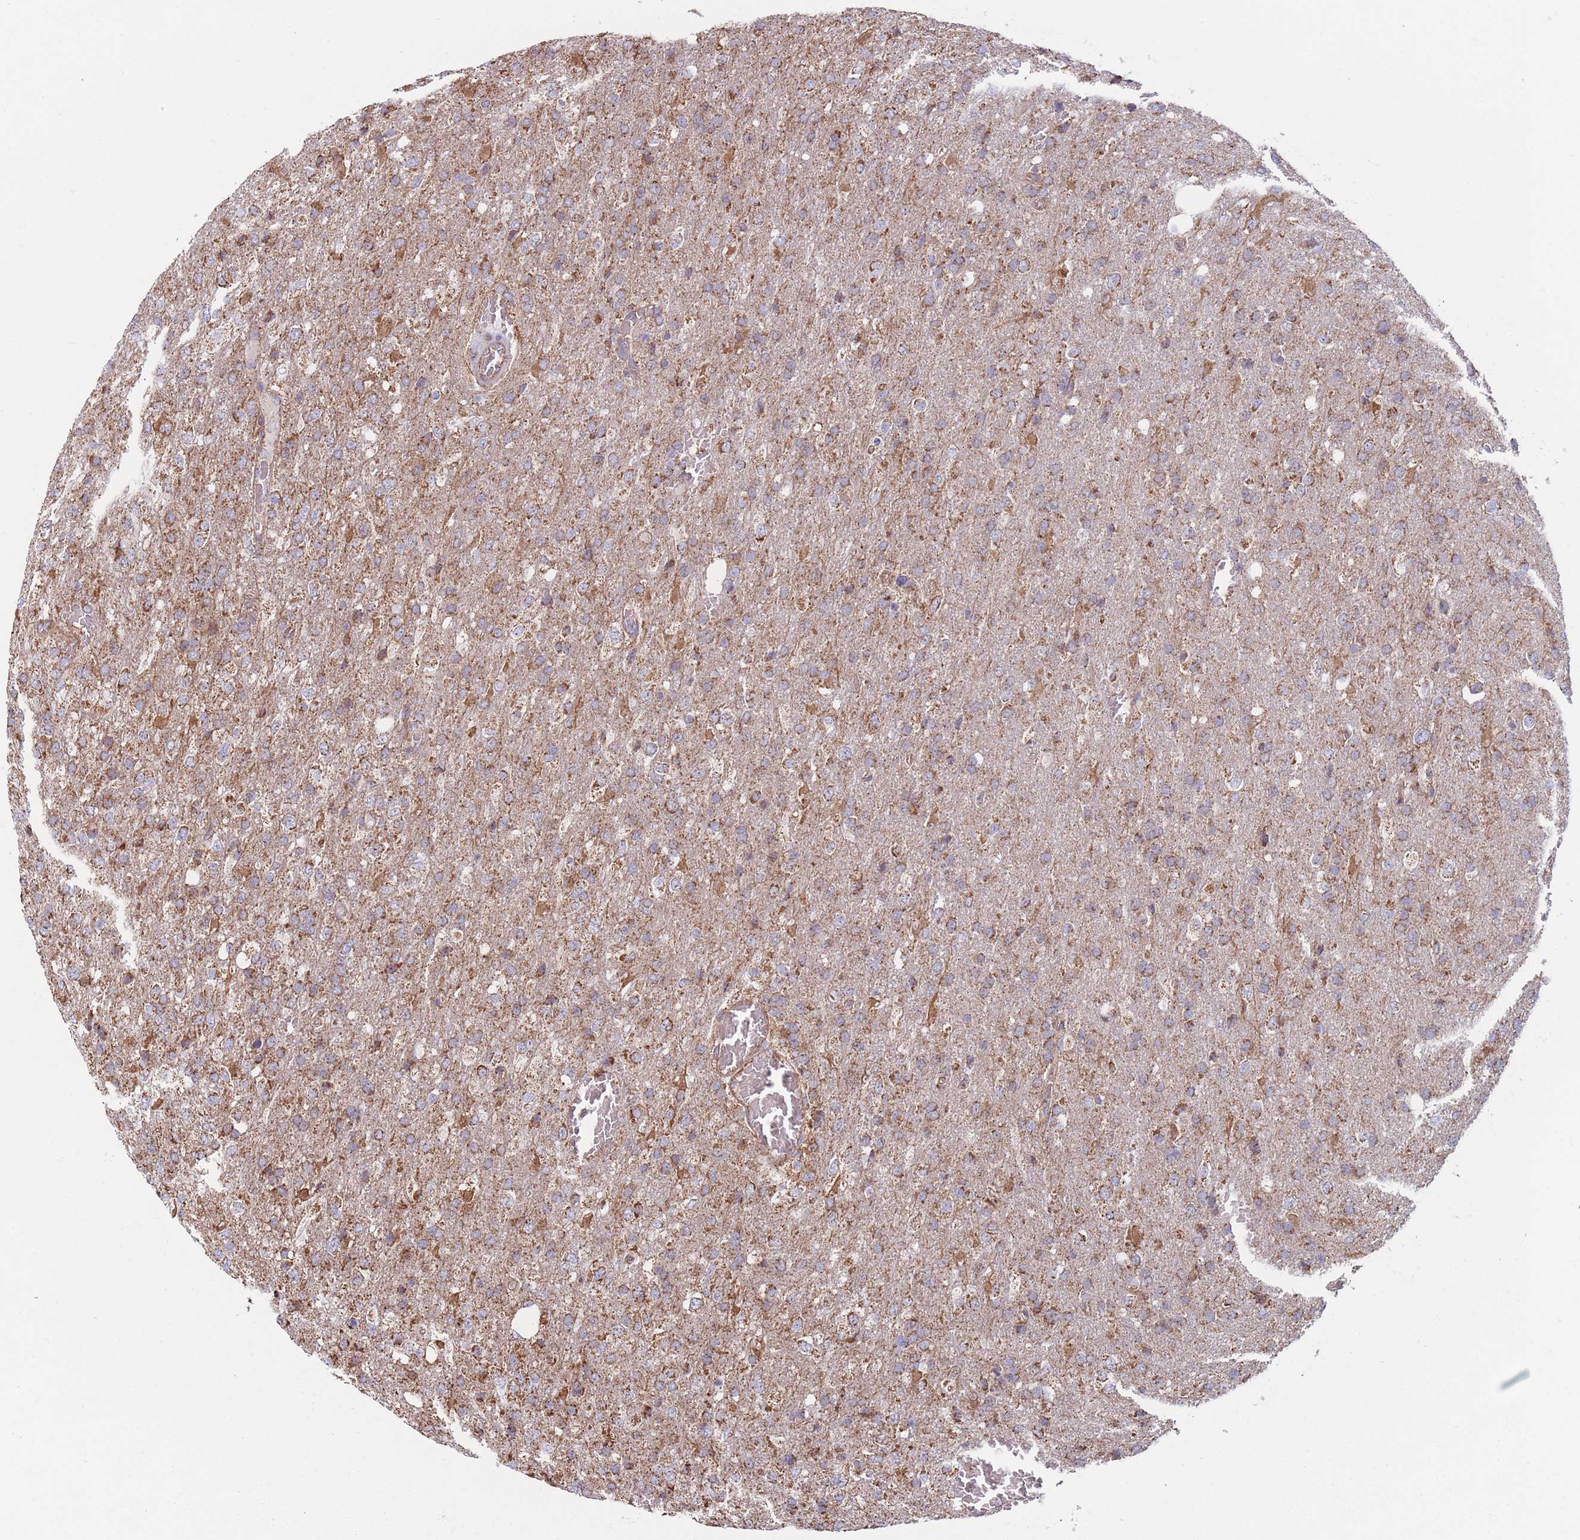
{"staining": {"intensity": "moderate", "quantity": ">75%", "location": "cytoplasmic/membranous"}, "tissue": "glioma", "cell_type": "Tumor cells", "image_type": "cancer", "snomed": [{"axis": "morphology", "description": "Glioma, malignant, High grade"}, {"axis": "topography", "description": "Brain"}], "caption": "High-grade glioma (malignant) stained with DAB (3,3'-diaminobenzidine) IHC demonstrates medium levels of moderate cytoplasmic/membranous expression in about >75% of tumor cells.", "gene": "KIF16B", "patient": {"sex": "female", "age": 74}}